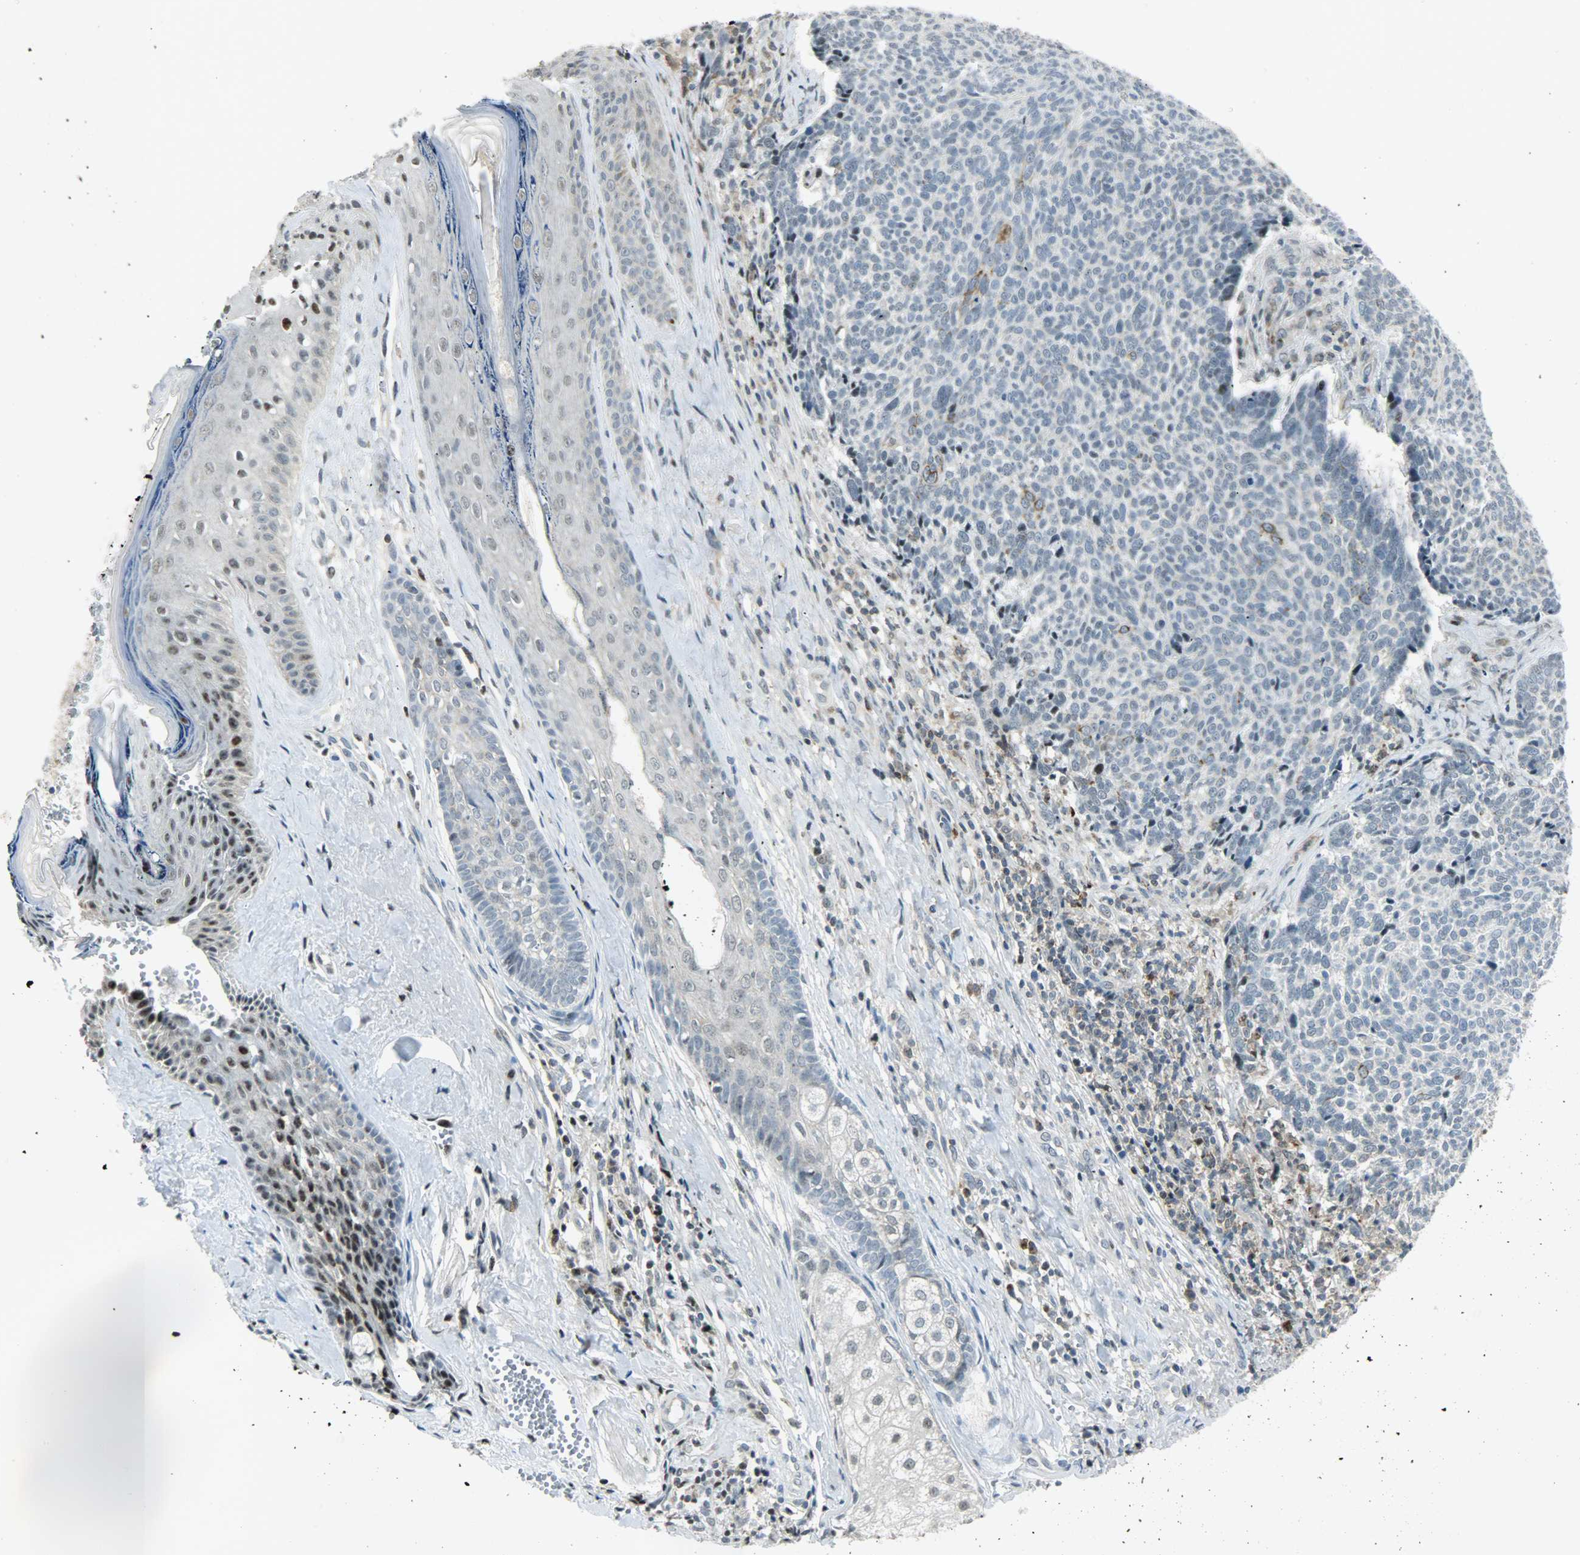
{"staining": {"intensity": "moderate", "quantity": "<25%", "location": "cytoplasmic/membranous"}, "tissue": "skin cancer", "cell_type": "Tumor cells", "image_type": "cancer", "snomed": [{"axis": "morphology", "description": "Basal cell carcinoma"}, {"axis": "topography", "description": "Skin"}], "caption": "An image showing moderate cytoplasmic/membranous positivity in about <25% of tumor cells in skin cancer, as visualized by brown immunohistochemical staining.", "gene": "IL15", "patient": {"sex": "male", "age": 84}}